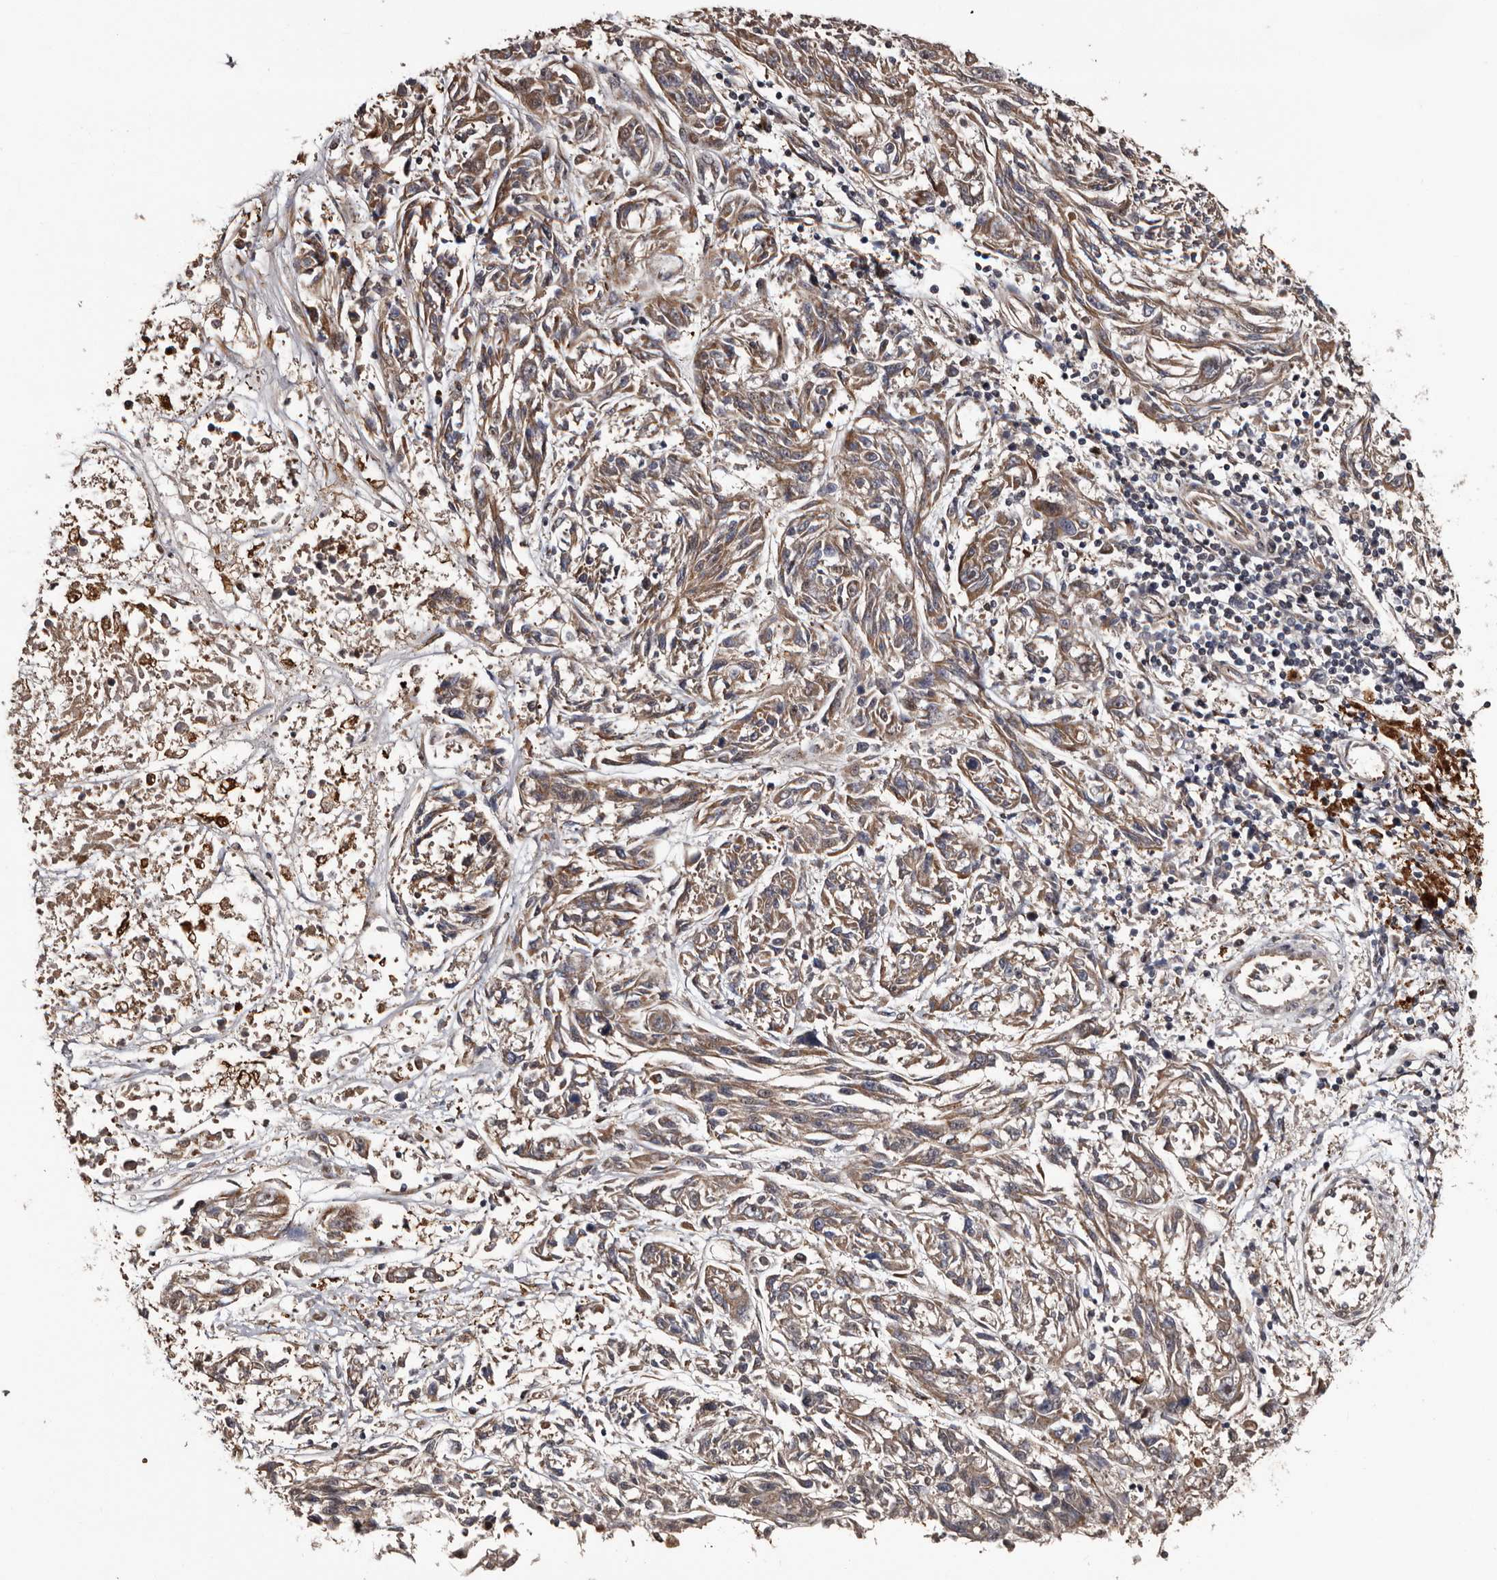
{"staining": {"intensity": "moderate", "quantity": ">75%", "location": "cytoplasmic/membranous"}, "tissue": "melanoma", "cell_type": "Tumor cells", "image_type": "cancer", "snomed": [{"axis": "morphology", "description": "Malignant melanoma, NOS"}, {"axis": "topography", "description": "Skin"}], "caption": "Human malignant melanoma stained with a protein marker reveals moderate staining in tumor cells.", "gene": "SERTAD4", "patient": {"sex": "male", "age": 53}}